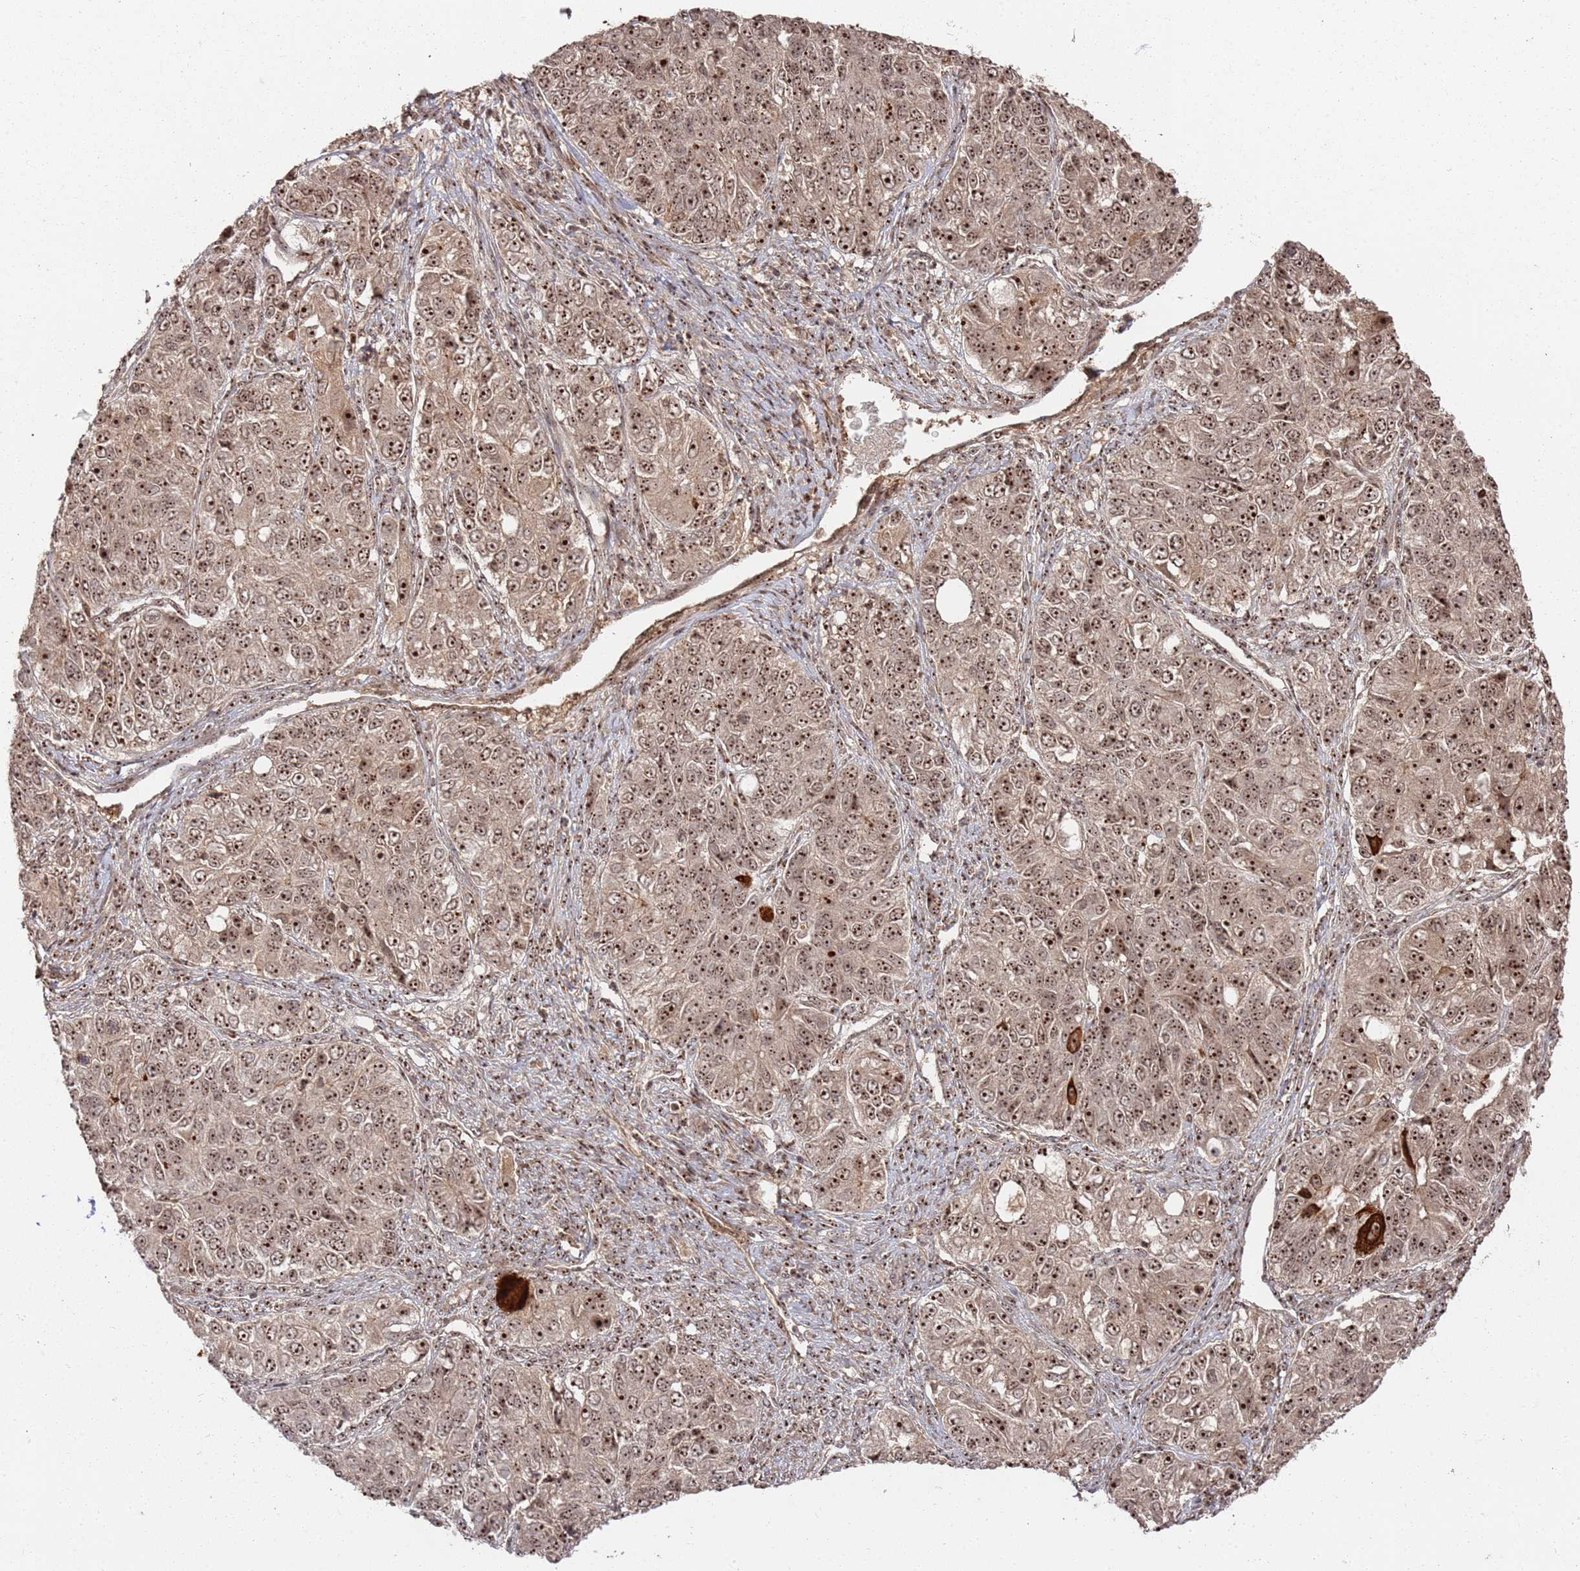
{"staining": {"intensity": "strong", "quantity": ">75%", "location": "nuclear"}, "tissue": "ovarian cancer", "cell_type": "Tumor cells", "image_type": "cancer", "snomed": [{"axis": "morphology", "description": "Carcinoma, endometroid"}, {"axis": "topography", "description": "Ovary"}], "caption": "Ovarian endometroid carcinoma stained for a protein (brown) shows strong nuclear positive staining in about >75% of tumor cells.", "gene": "UTP11", "patient": {"sex": "female", "age": 51}}